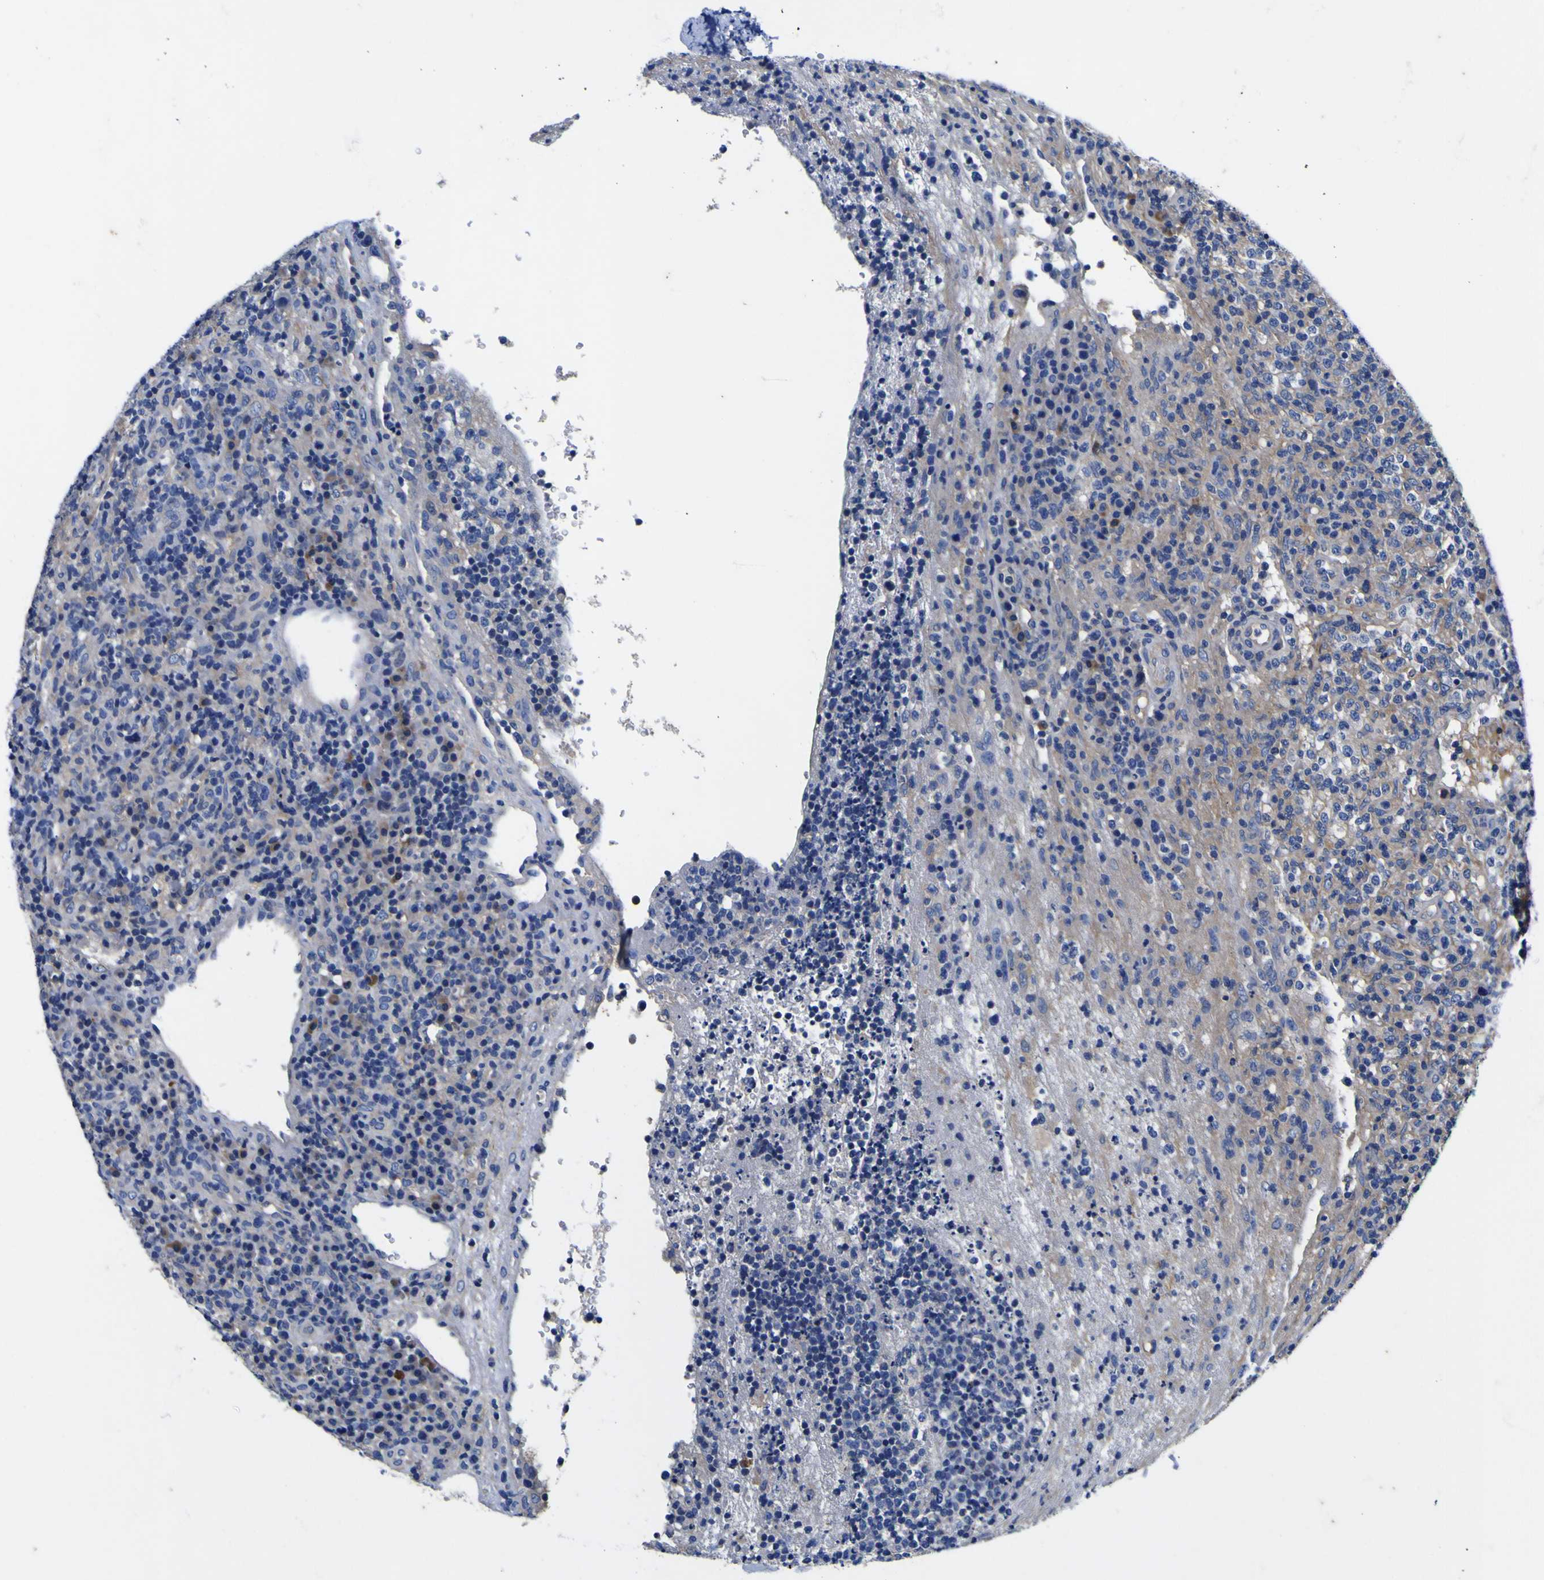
{"staining": {"intensity": "negative", "quantity": "none", "location": "none"}, "tissue": "lymphoma", "cell_type": "Tumor cells", "image_type": "cancer", "snomed": [{"axis": "morphology", "description": "Malignant lymphoma, non-Hodgkin's type, High grade"}, {"axis": "topography", "description": "Lymph node"}], "caption": "Micrograph shows no protein staining in tumor cells of lymphoma tissue.", "gene": "VASN", "patient": {"sex": "female", "age": 76}}